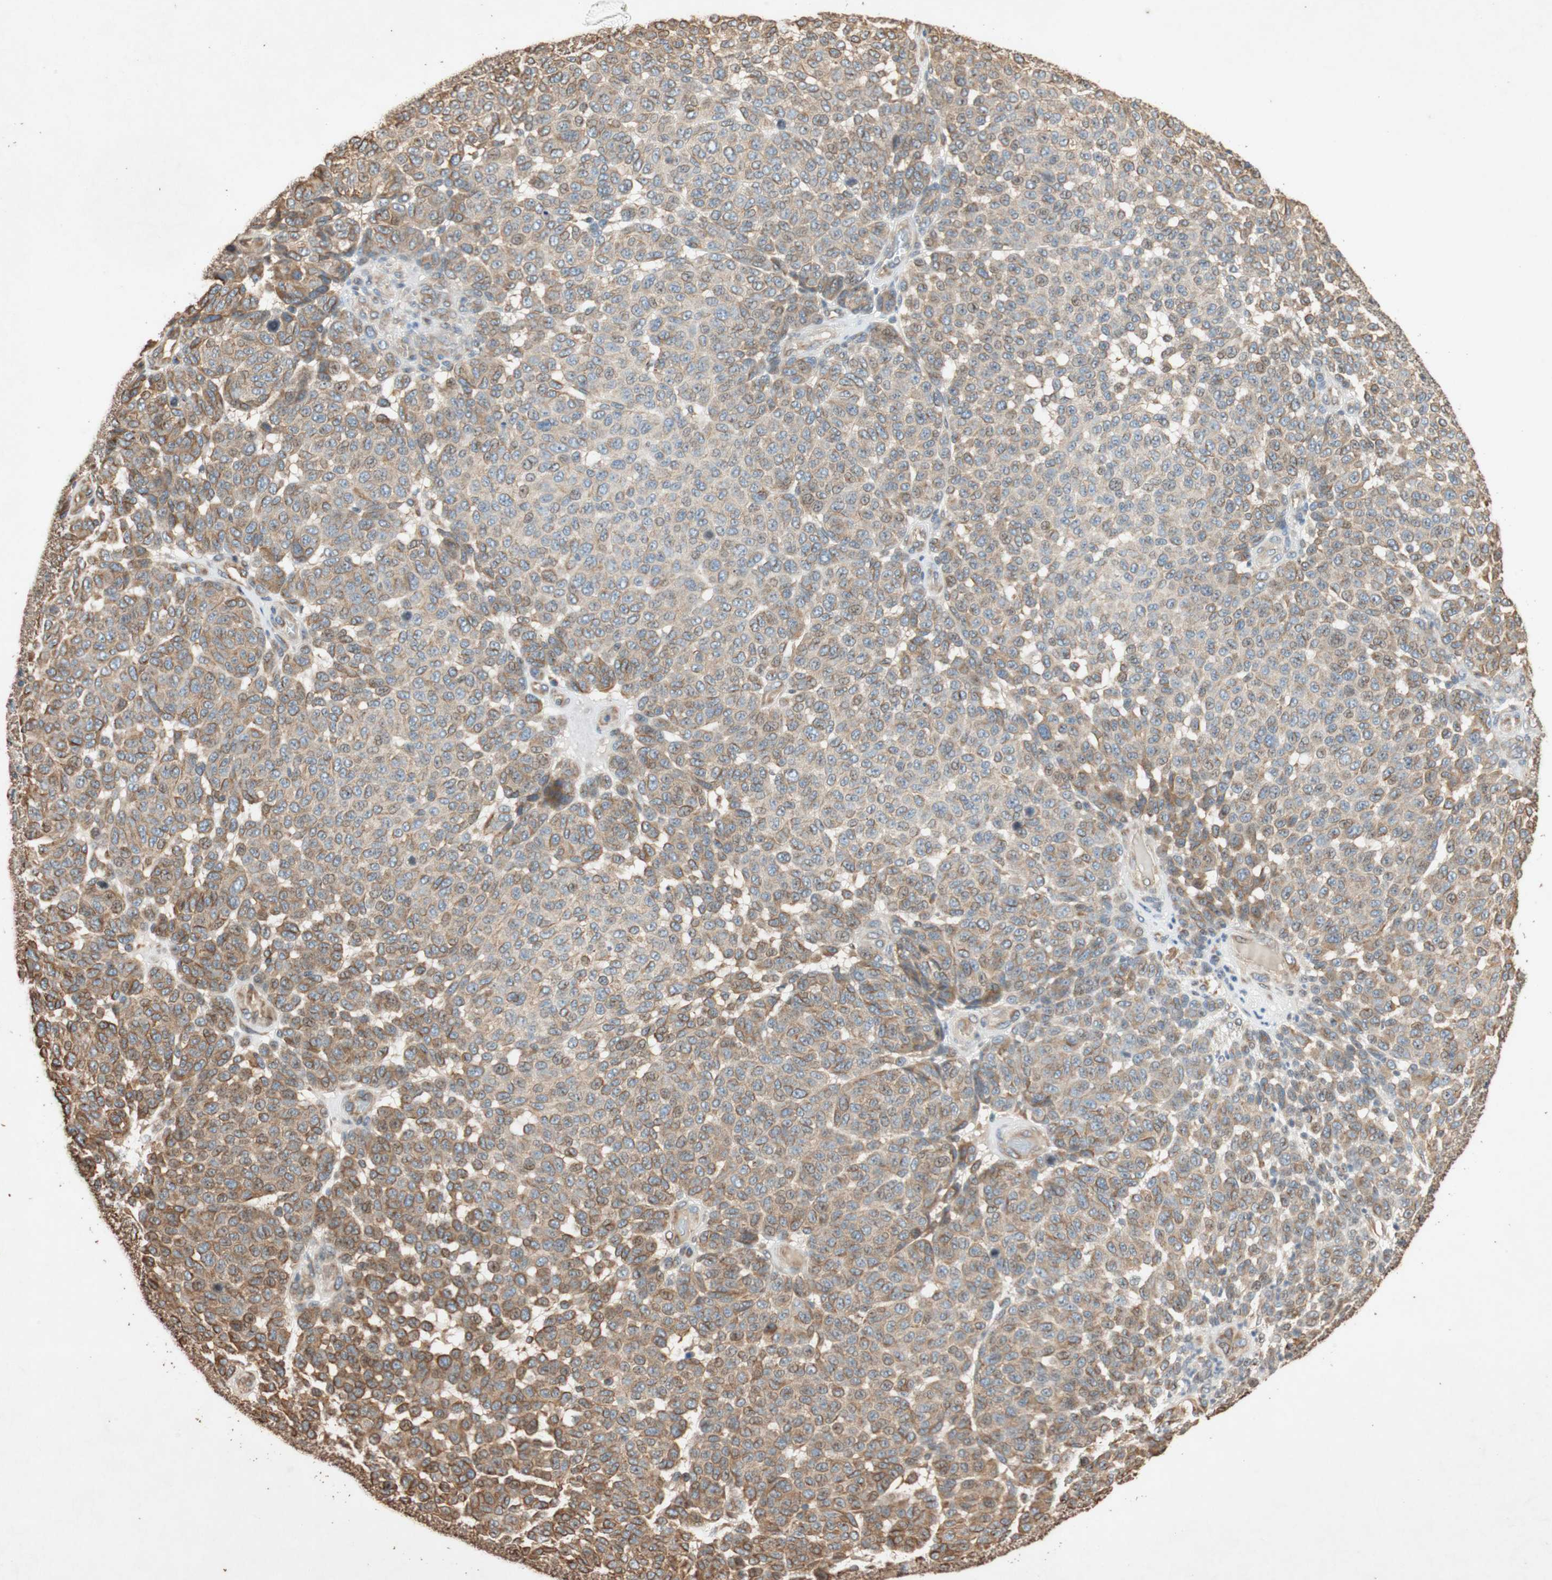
{"staining": {"intensity": "weak", "quantity": "25%-75%", "location": "cytoplasmic/membranous"}, "tissue": "melanoma", "cell_type": "Tumor cells", "image_type": "cancer", "snomed": [{"axis": "morphology", "description": "Malignant melanoma, NOS"}, {"axis": "topography", "description": "Skin"}], "caption": "A brown stain shows weak cytoplasmic/membranous staining of a protein in malignant melanoma tumor cells. Using DAB (3,3'-diaminobenzidine) (brown) and hematoxylin (blue) stains, captured at high magnification using brightfield microscopy.", "gene": "TUBB", "patient": {"sex": "male", "age": 59}}